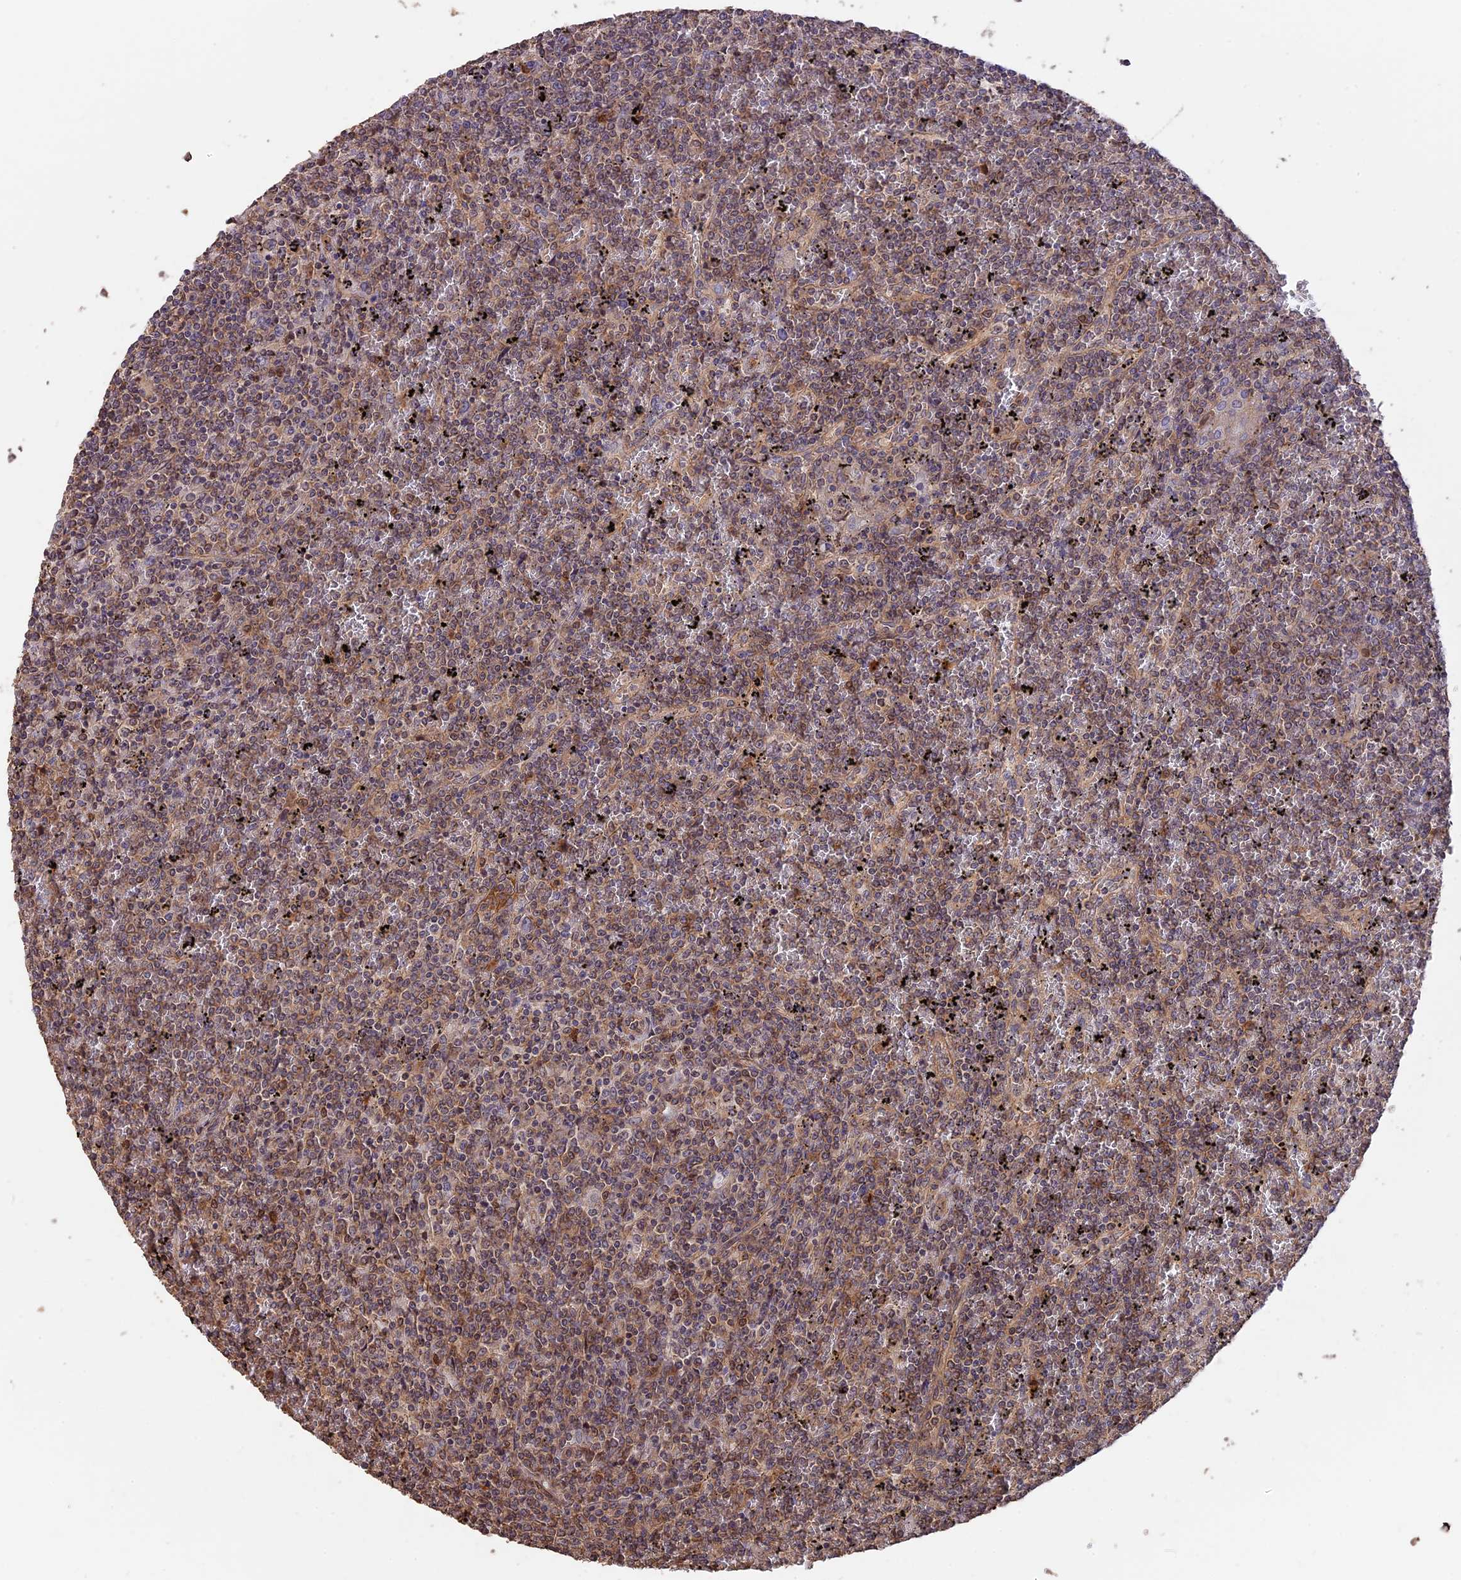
{"staining": {"intensity": "weak", "quantity": "25%-75%", "location": "cytoplasmic/membranous"}, "tissue": "lymphoma", "cell_type": "Tumor cells", "image_type": "cancer", "snomed": [{"axis": "morphology", "description": "Malignant lymphoma, non-Hodgkin's type, Low grade"}, {"axis": "topography", "description": "Spleen"}], "caption": "A brown stain highlights weak cytoplasmic/membranous expression of a protein in human malignant lymphoma, non-Hodgkin's type (low-grade) tumor cells.", "gene": "RASAL1", "patient": {"sex": "female", "age": 19}}